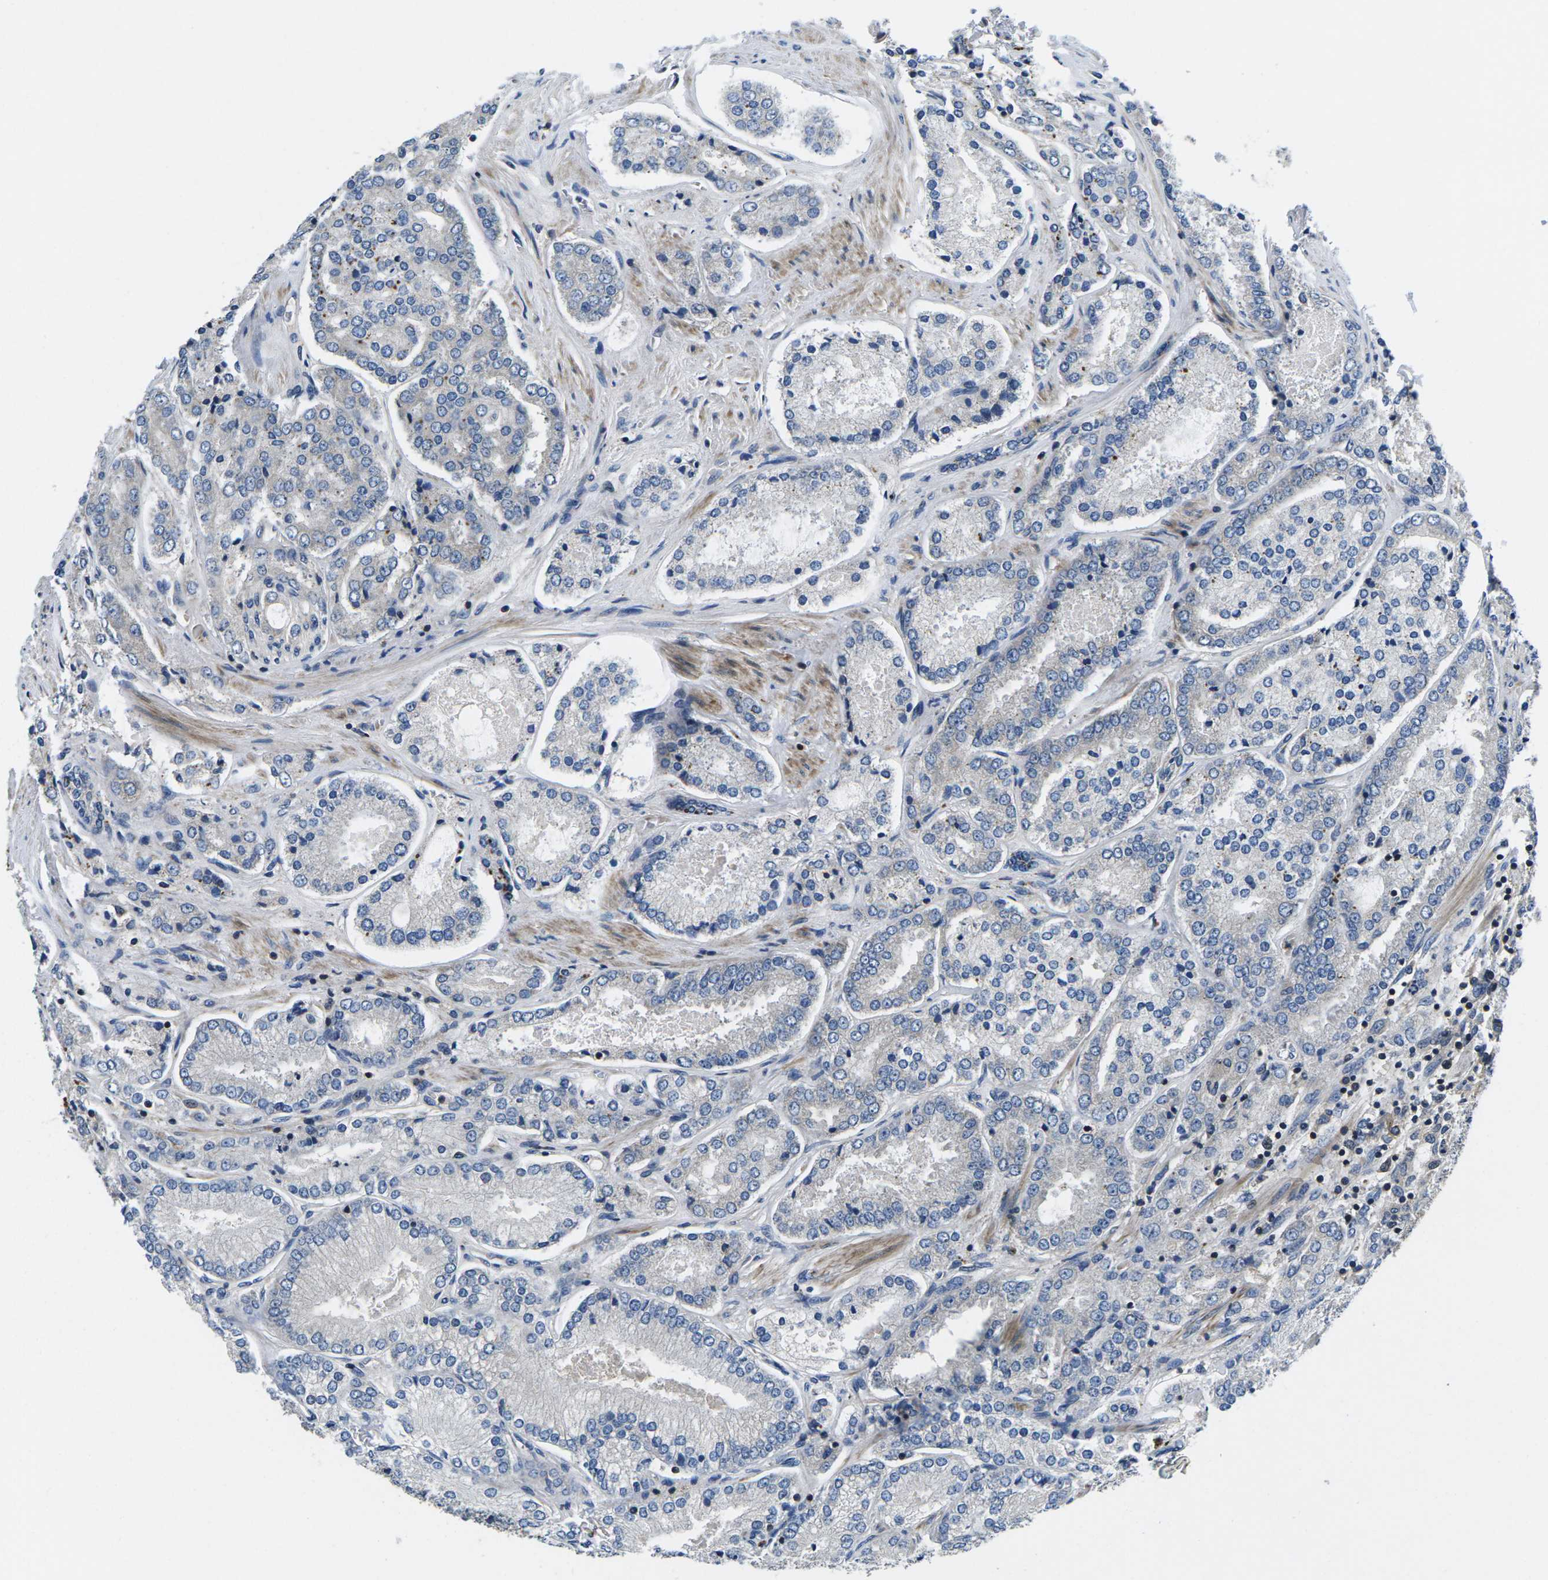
{"staining": {"intensity": "negative", "quantity": "none", "location": "none"}, "tissue": "prostate cancer", "cell_type": "Tumor cells", "image_type": "cancer", "snomed": [{"axis": "morphology", "description": "Adenocarcinoma, High grade"}, {"axis": "topography", "description": "Prostate"}], "caption": "Immunohistochemical staining of human prostate cancer (high-grade adenocarcinoma) reveals no significant positivity in tumor cells.", "gene": "PLCE1", "patient": {"sex": "male", "age": 65}}